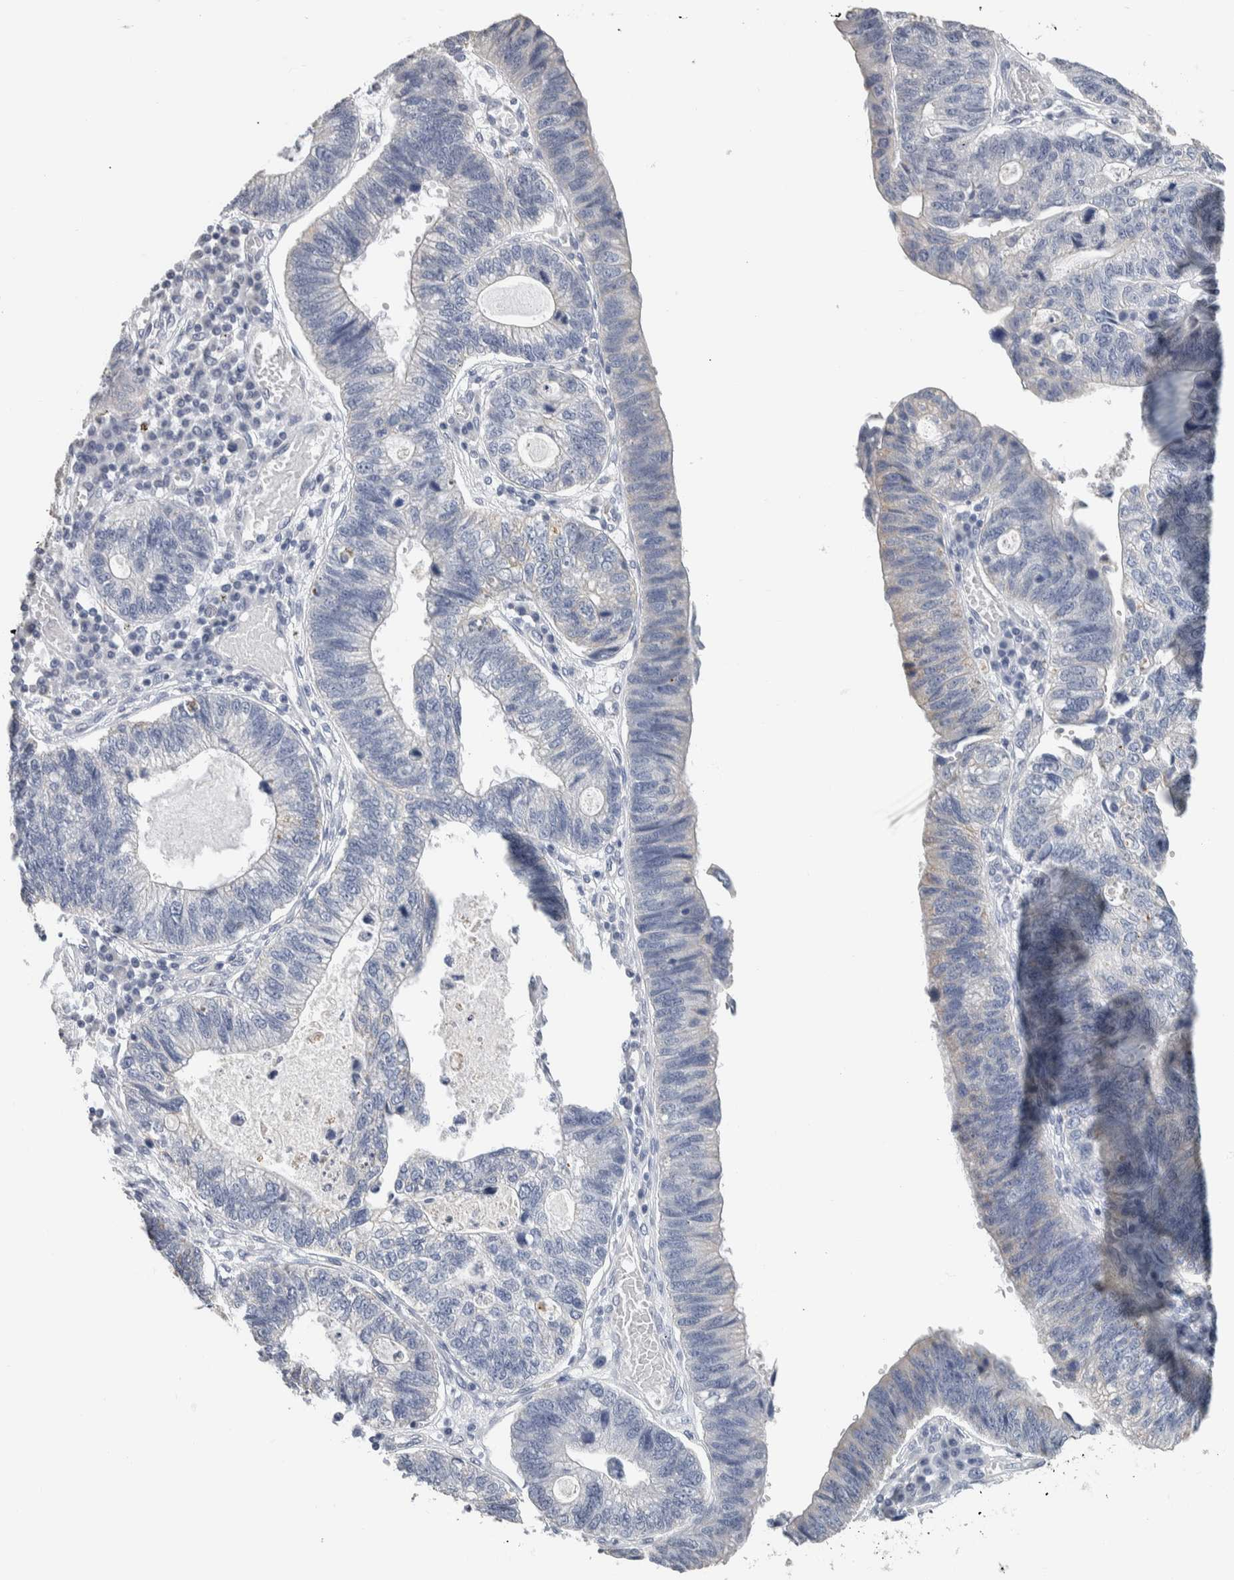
{"staining": {"intensity": "negative", "quantity": "none", "location": "none"}, "tissue": "stomach cancer", "cell_type": "Tumor cells", "image_type": "cancer", "snomed": [{"axis": "morphology", "description": "Adenocarcinoma, NOS"}, {"axis": "topography", "description": "Stomach"}], "caption": "This micrograph is of stomach cancer (adenocarcinoma) stained with immunohistochemistry (IHC) to label a protein in brown with the nuclei are counter-stained blue. There is no staining in tumor cells. (DAB IHC, high magnification).", "gene": "NEFM", "patient": {"sex": "male", "age": 59}}